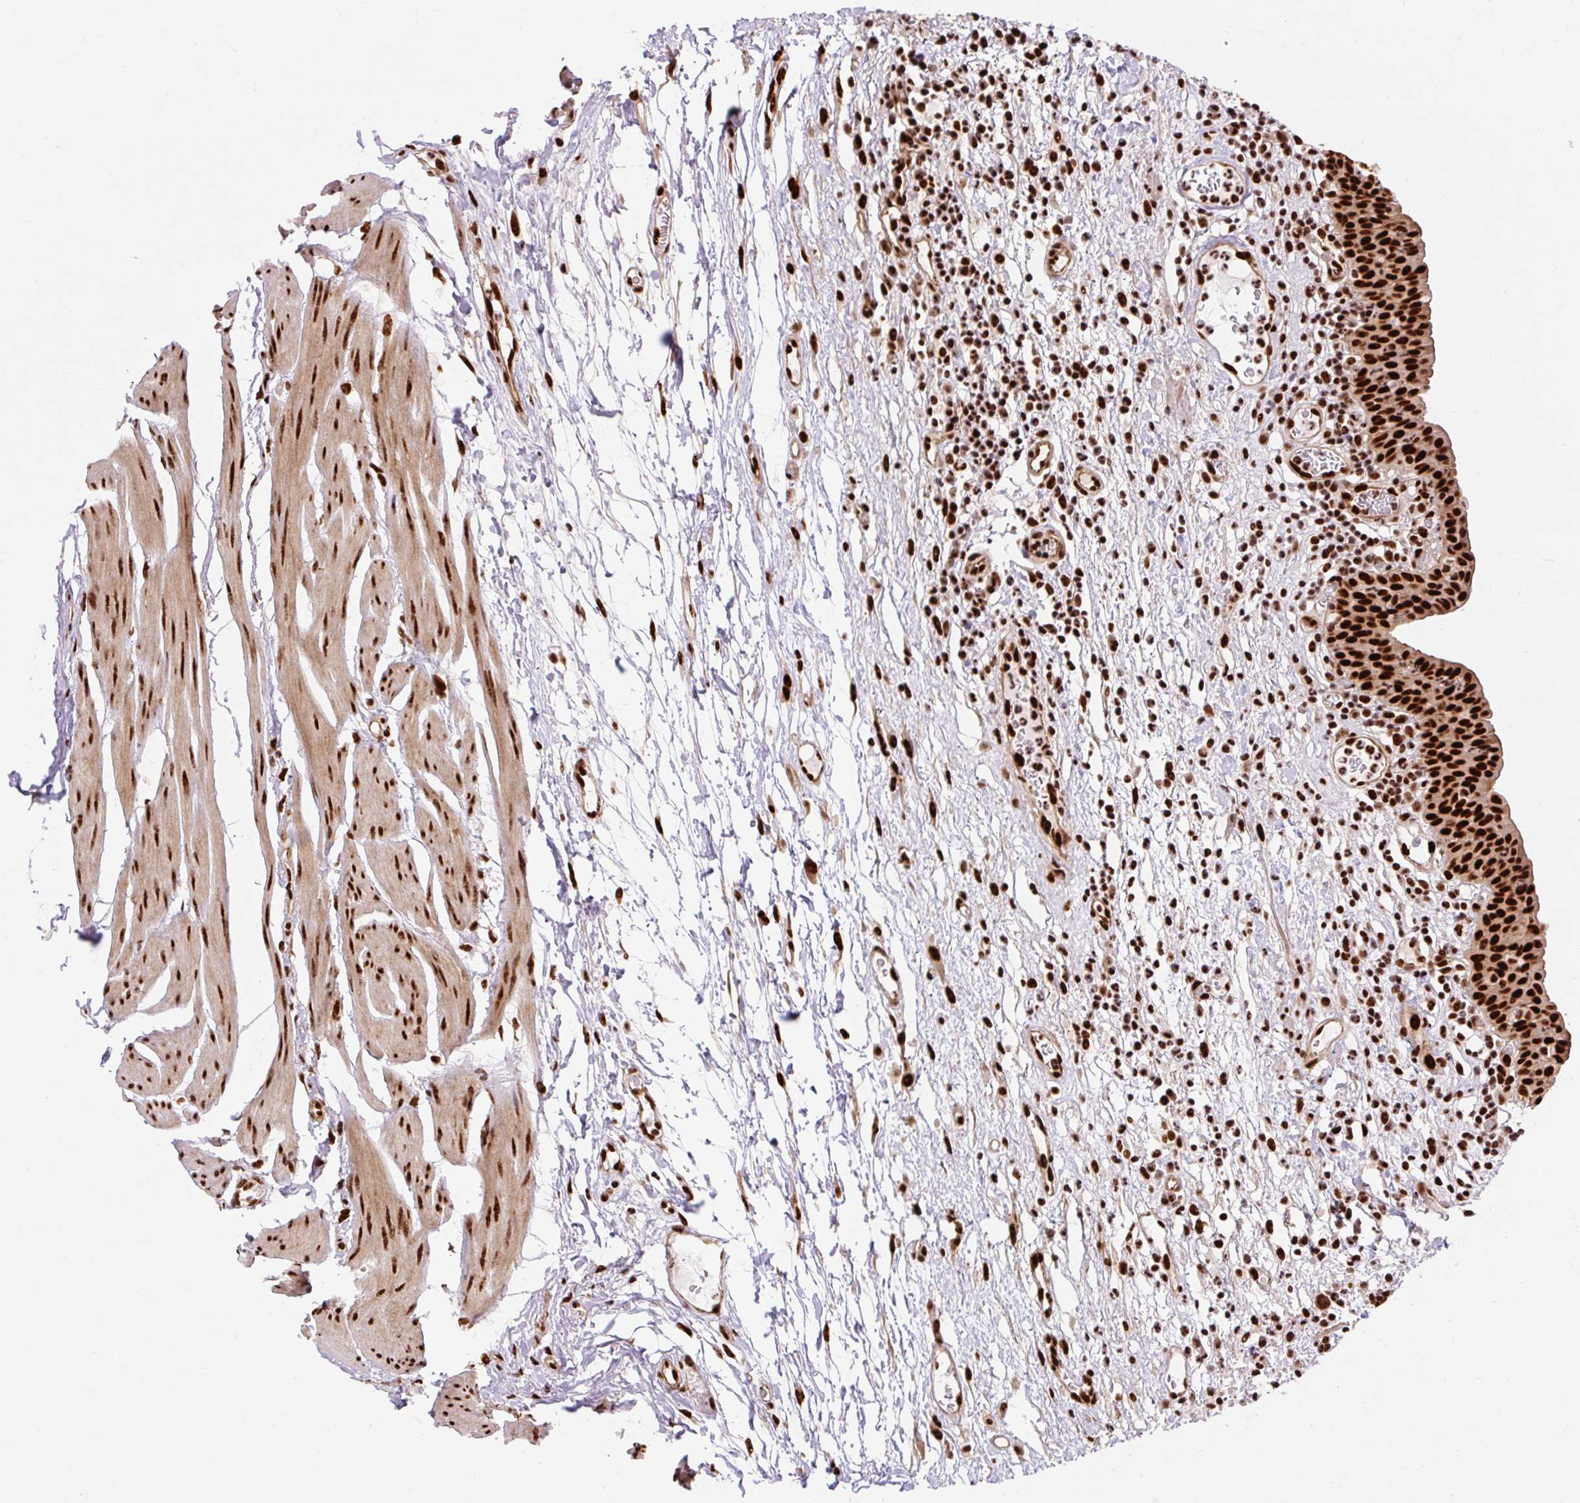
{"staining": {"intensity": "strong", "quantity": ">75%", "location": "nuclear"}, "tissue": "urinary bladder", "cell_type": "Urothelial cells", "image_type": "normal", "snomed": [{"axis": "morphology", "description": "Normal tissue, NOS"}, {"axis": "morphology", "description": "Inflammation, NOS"}, {"axis": "topography", "description": "Urinary bladder"}], "caption": "Brown immunohistochemical staining in normal human urinary bladder demonstrates strong nuclear expression in approximately >75% of urothelial cells.", "gene": "MECOM", "patient": {"sex": "male", "age": 57}}